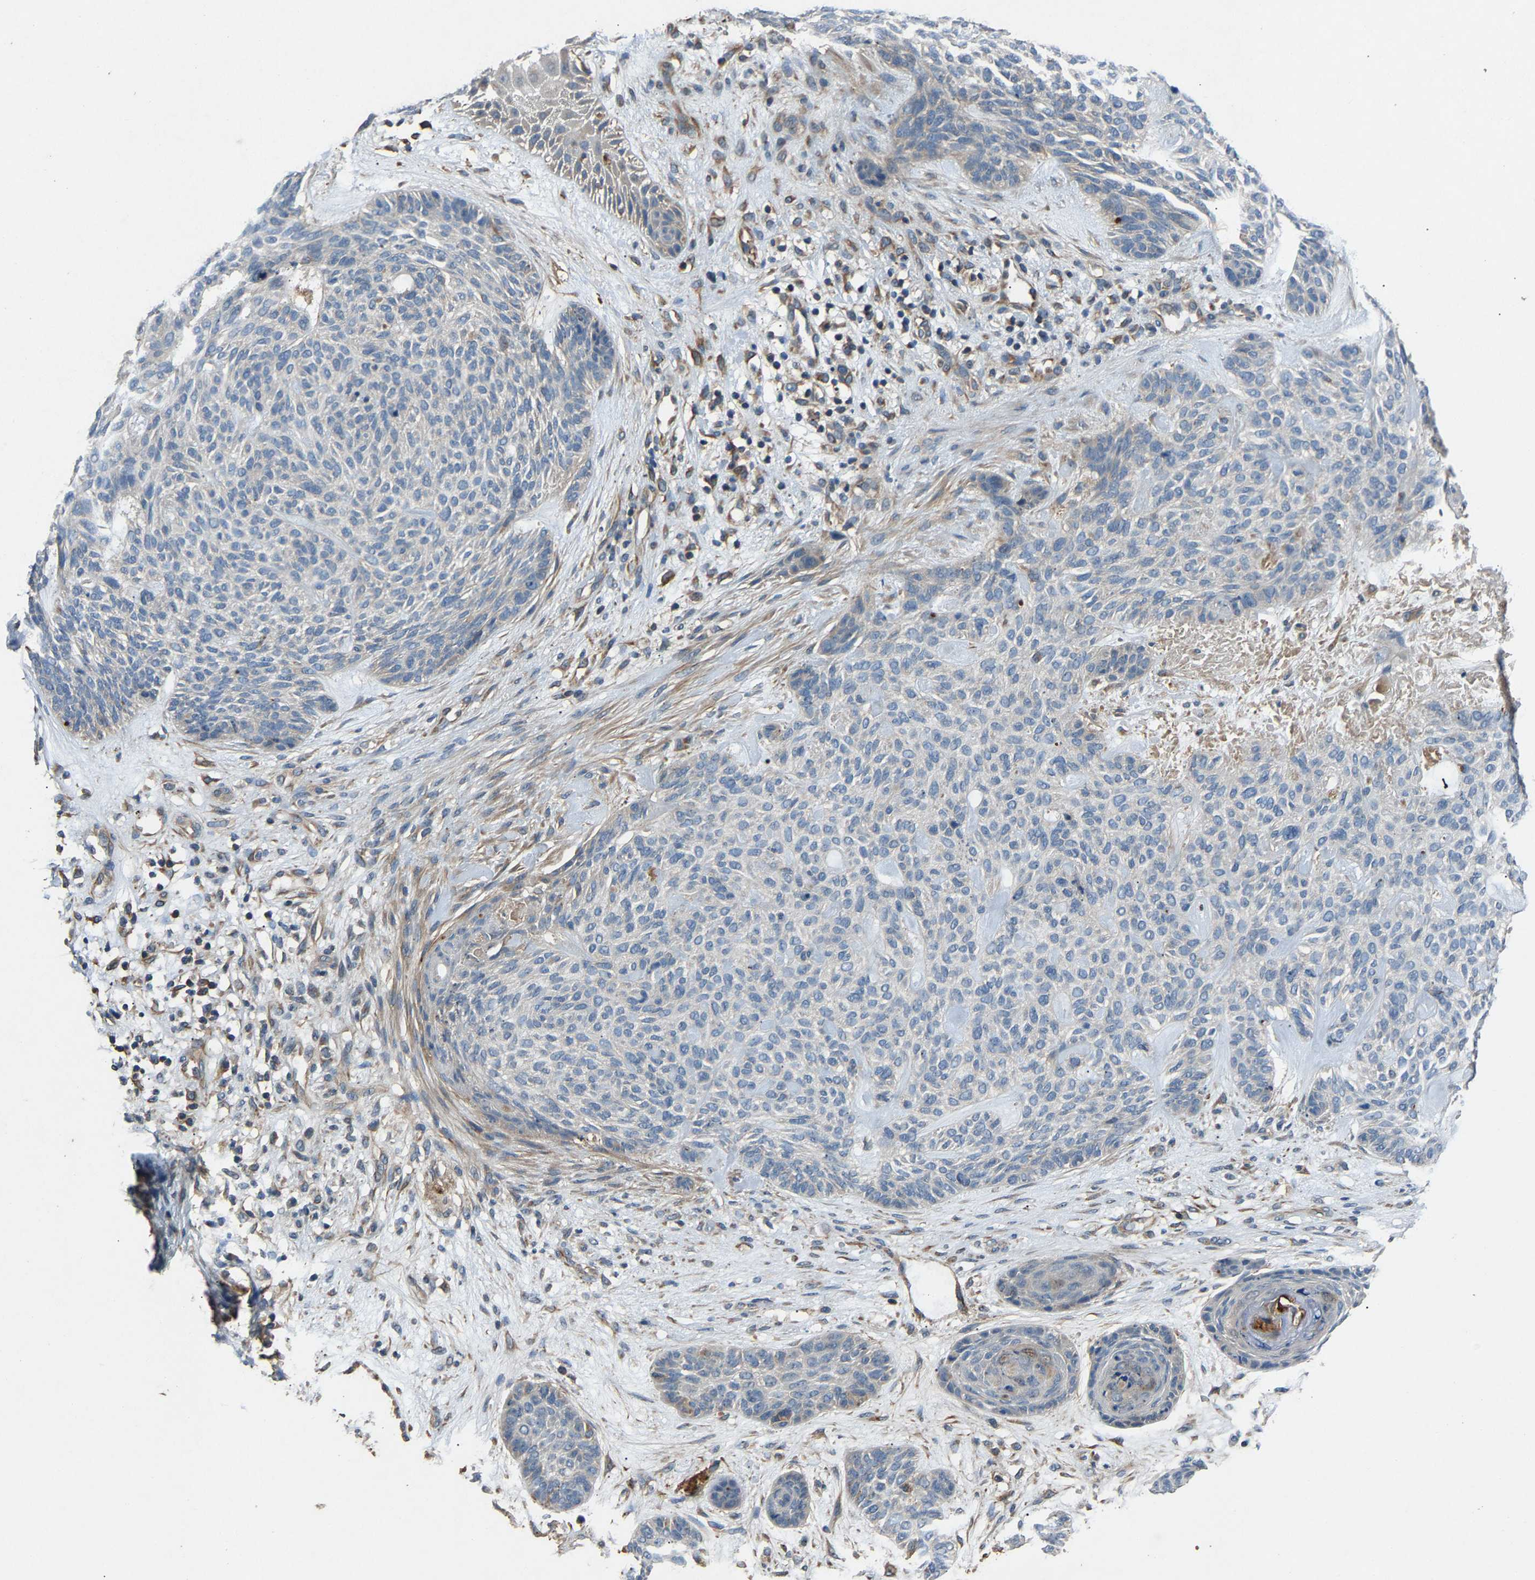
{"staining": {"intensity": "negative", "quantity": "none", "location": "none"}, "tissue": "skin cancer", "cell_type": "Tumor cells", "image_type": "cancer", "snomed": [{"axis": "morphology", "description": "Basal cell carcinoma"}, {"axis": "topography", "description": "Skin"}], "caption": "The micrograph exhibits no staining of tumor cells in skin cancer.", "gene": "PPID", "patient": {"sex": "male", "age": 55}}